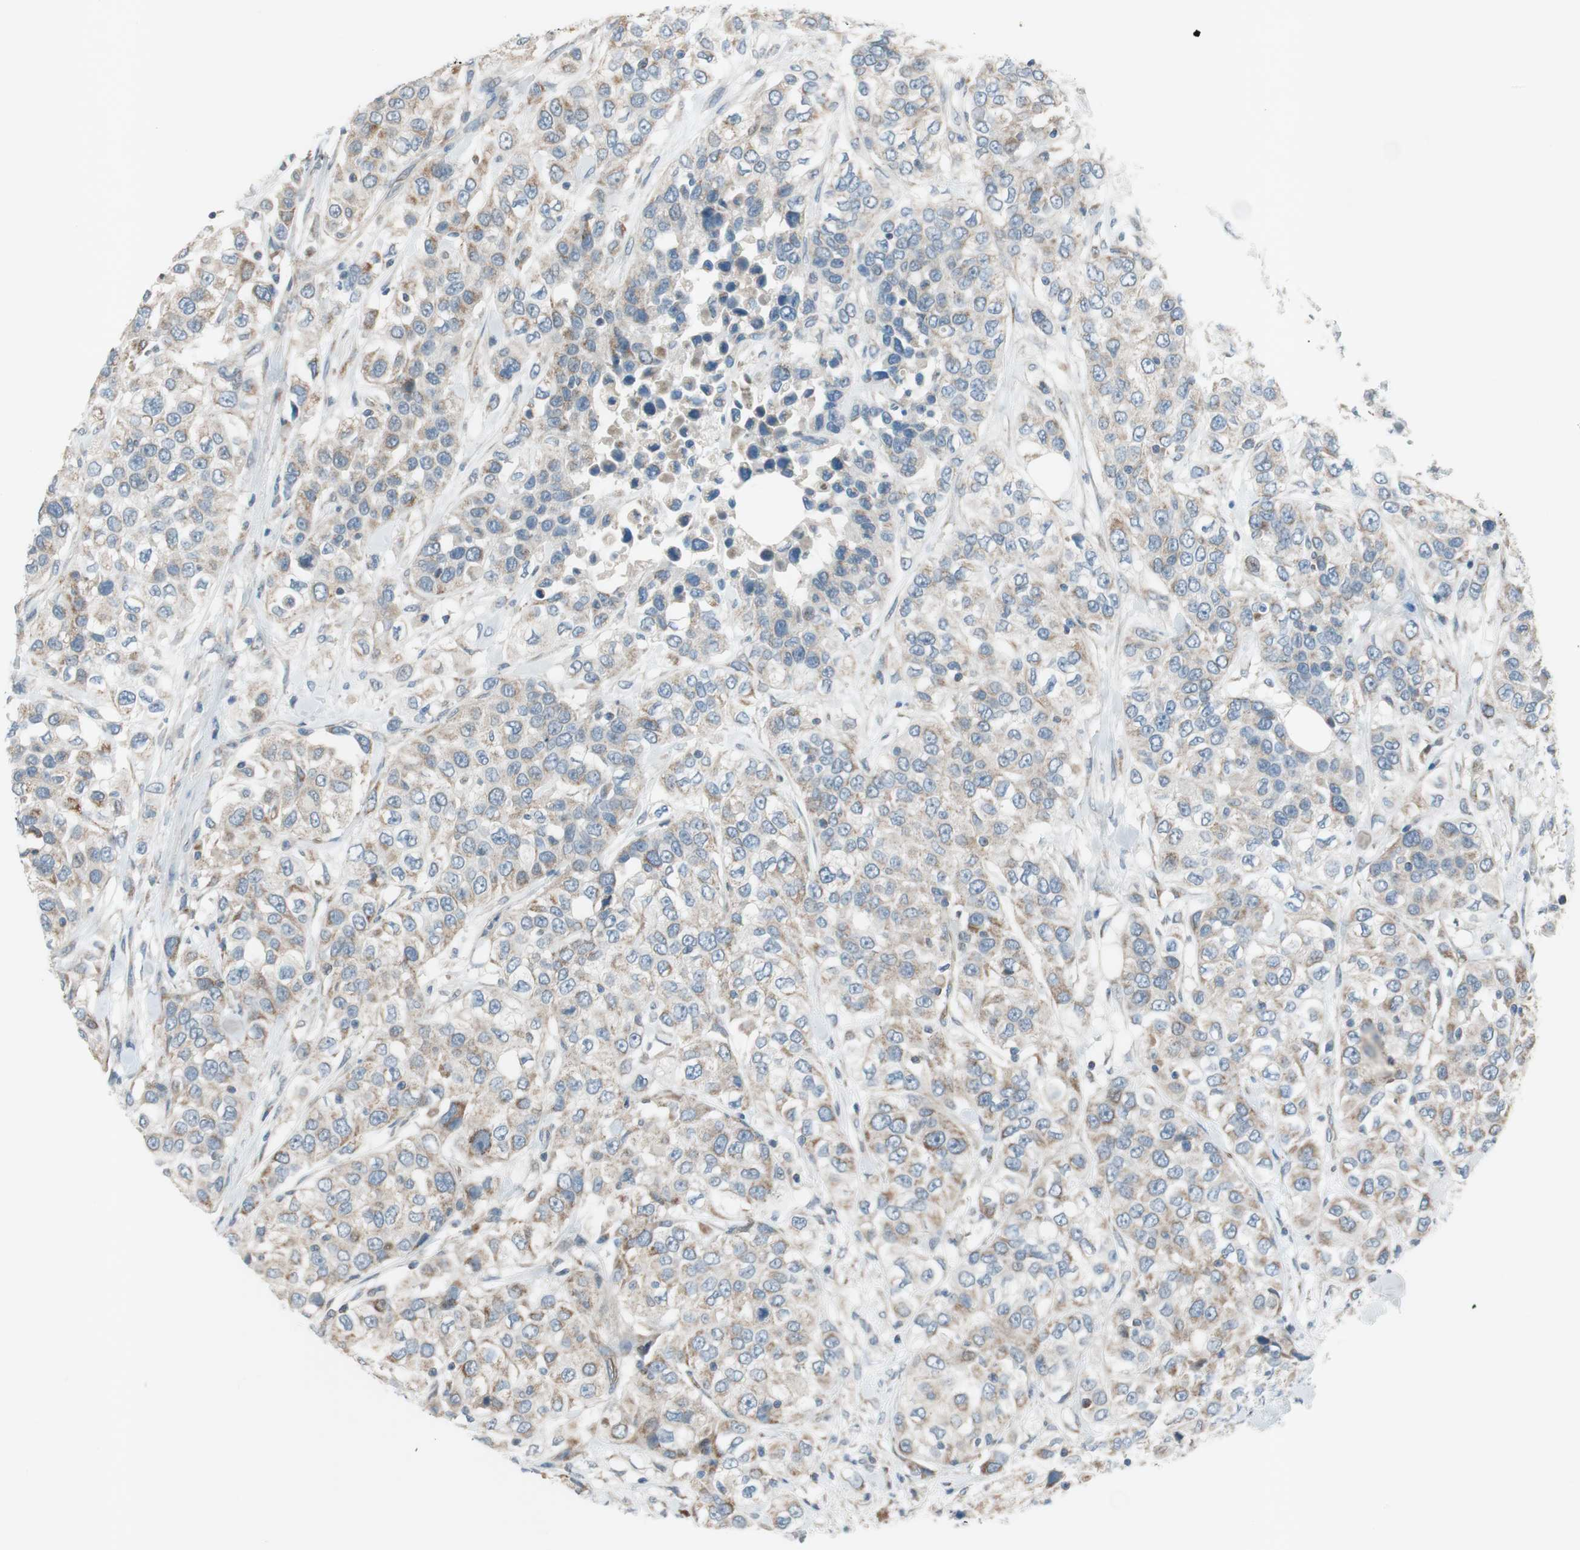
{"staining": {"intensity": "weak", "quantity": ">75%", "location": "cytoplasmic/membranous"}, "tissue": "urothelial cancer", "cell_type": "Tumor cells", "image_type": "cancer", "snomed": [{"axis": "morphology", "description": "Urothelial carcinoma, High grade"}, {"axis": "topography", "description": "Urinary bladder"}], "caption": "The photomicrograph demonstrates a brown stain indicating the presence of a protein in the cytoplasmic/membranous of tumor cells in high-grade urothelial carcinoma.", "gene": "GYPC", "patient": {"sex": "female", "age": 80}}